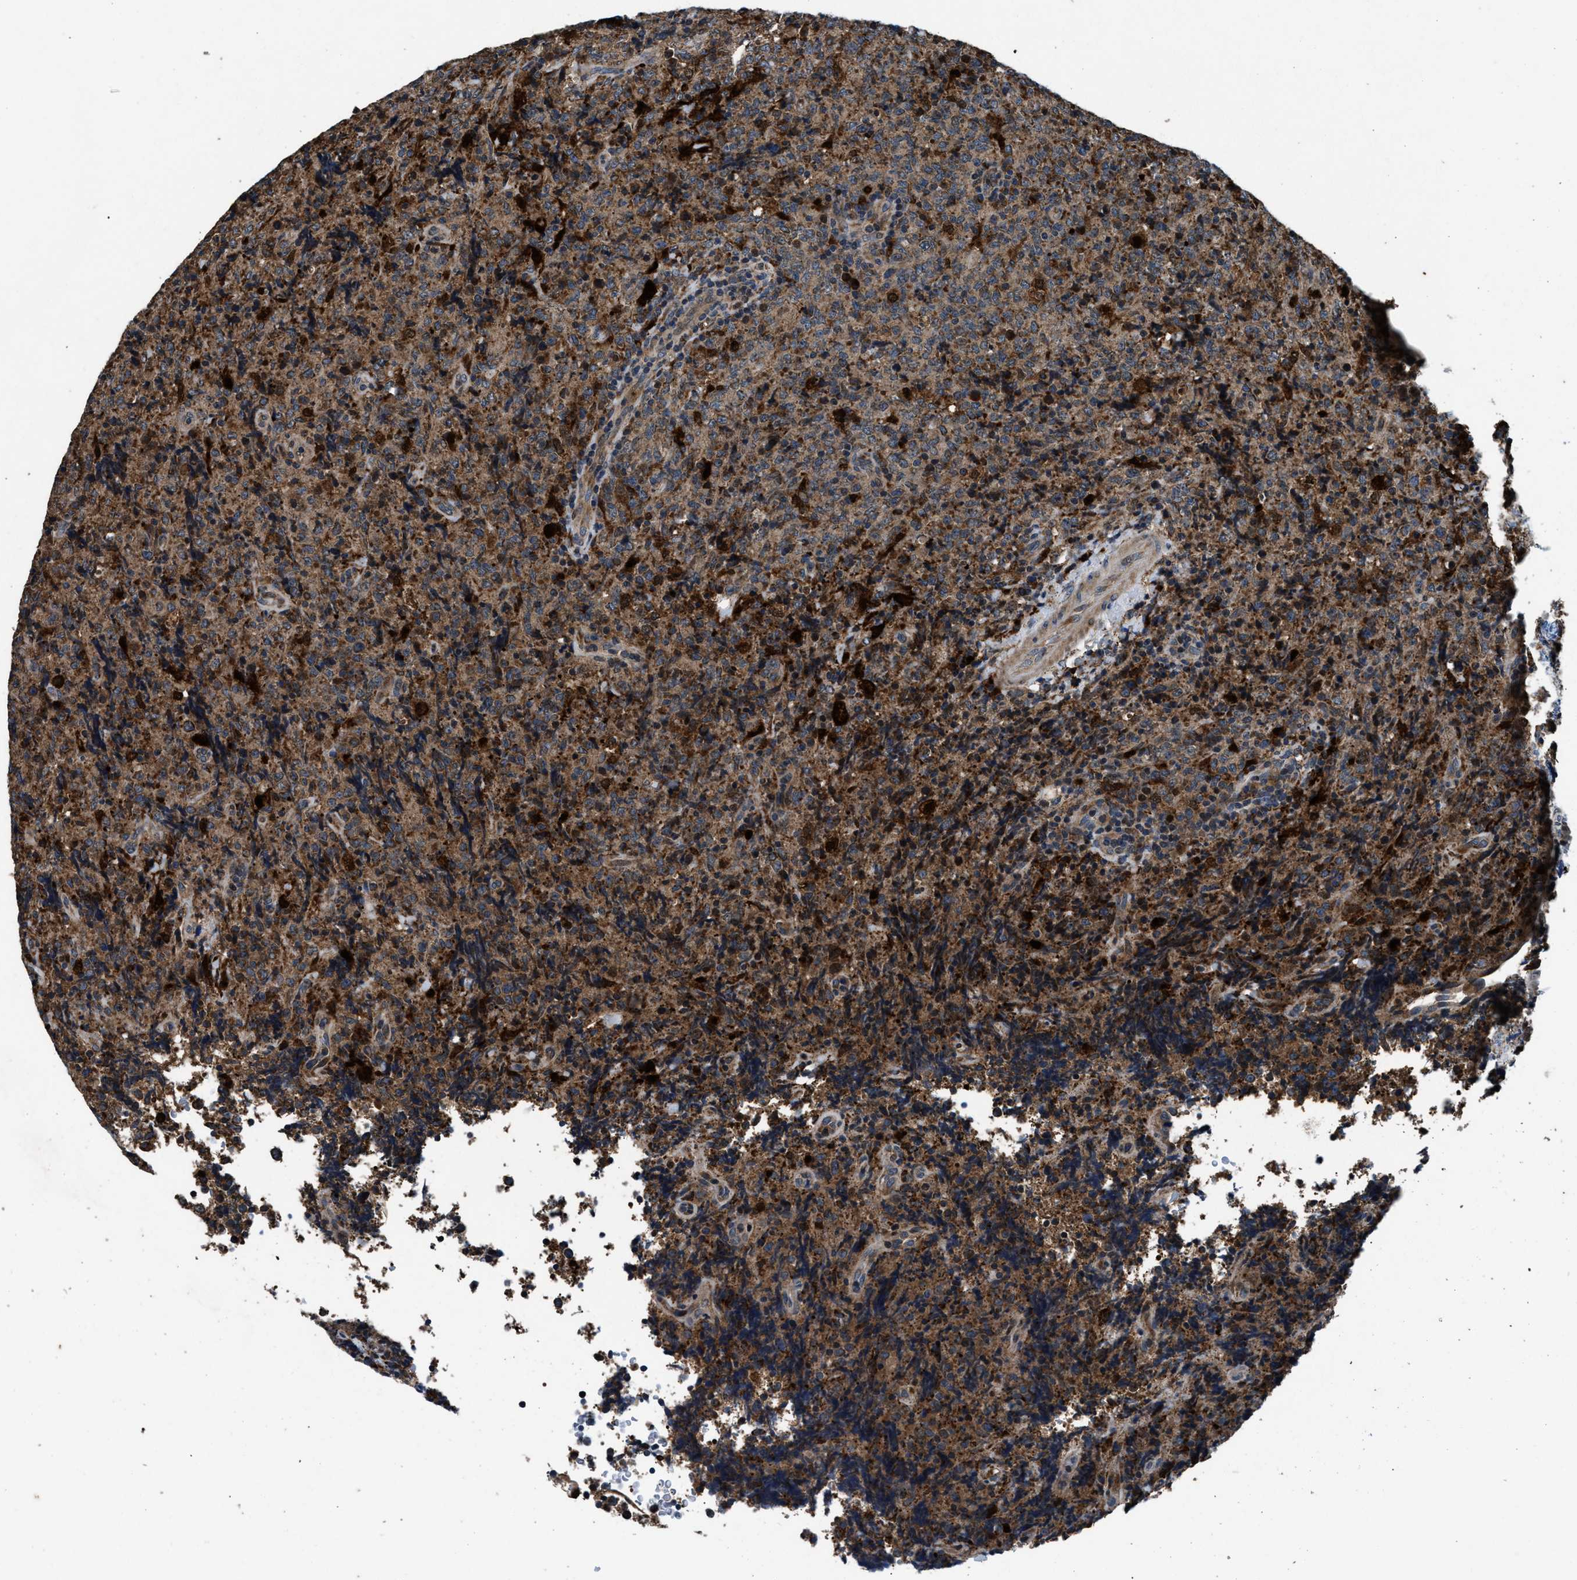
{"staining": {"intensity": "moderate", "quantity": ">75%", "location": "cytoplasmic/membranous"}, "tissue": "lymphoma", "cell_type": "Tumor cells", "image_type": "cancer", "snomed": [{"axis": "morphology", "description": "Malignant lymphoma, non-Hodgkin's type, High grade"}, {"axis": "topography", "description": "Tonsil"}], "caption": "High-power microscopy captured an immunohistochemistry (IHC) histopathology image of high-grade malignant lymphoma, non-Hodgkin's type, revealing moderate cytoplasmic/membranous staining in about >75% of tumor cells. The staining was performed using DAB (3,3'-diaminobenzidine), with brown indicating positive protein expression. Nuclei are stained blue with hematoxylin.", "gene": "FAM221A", "patient": {"sex": "female", "age": 36}}